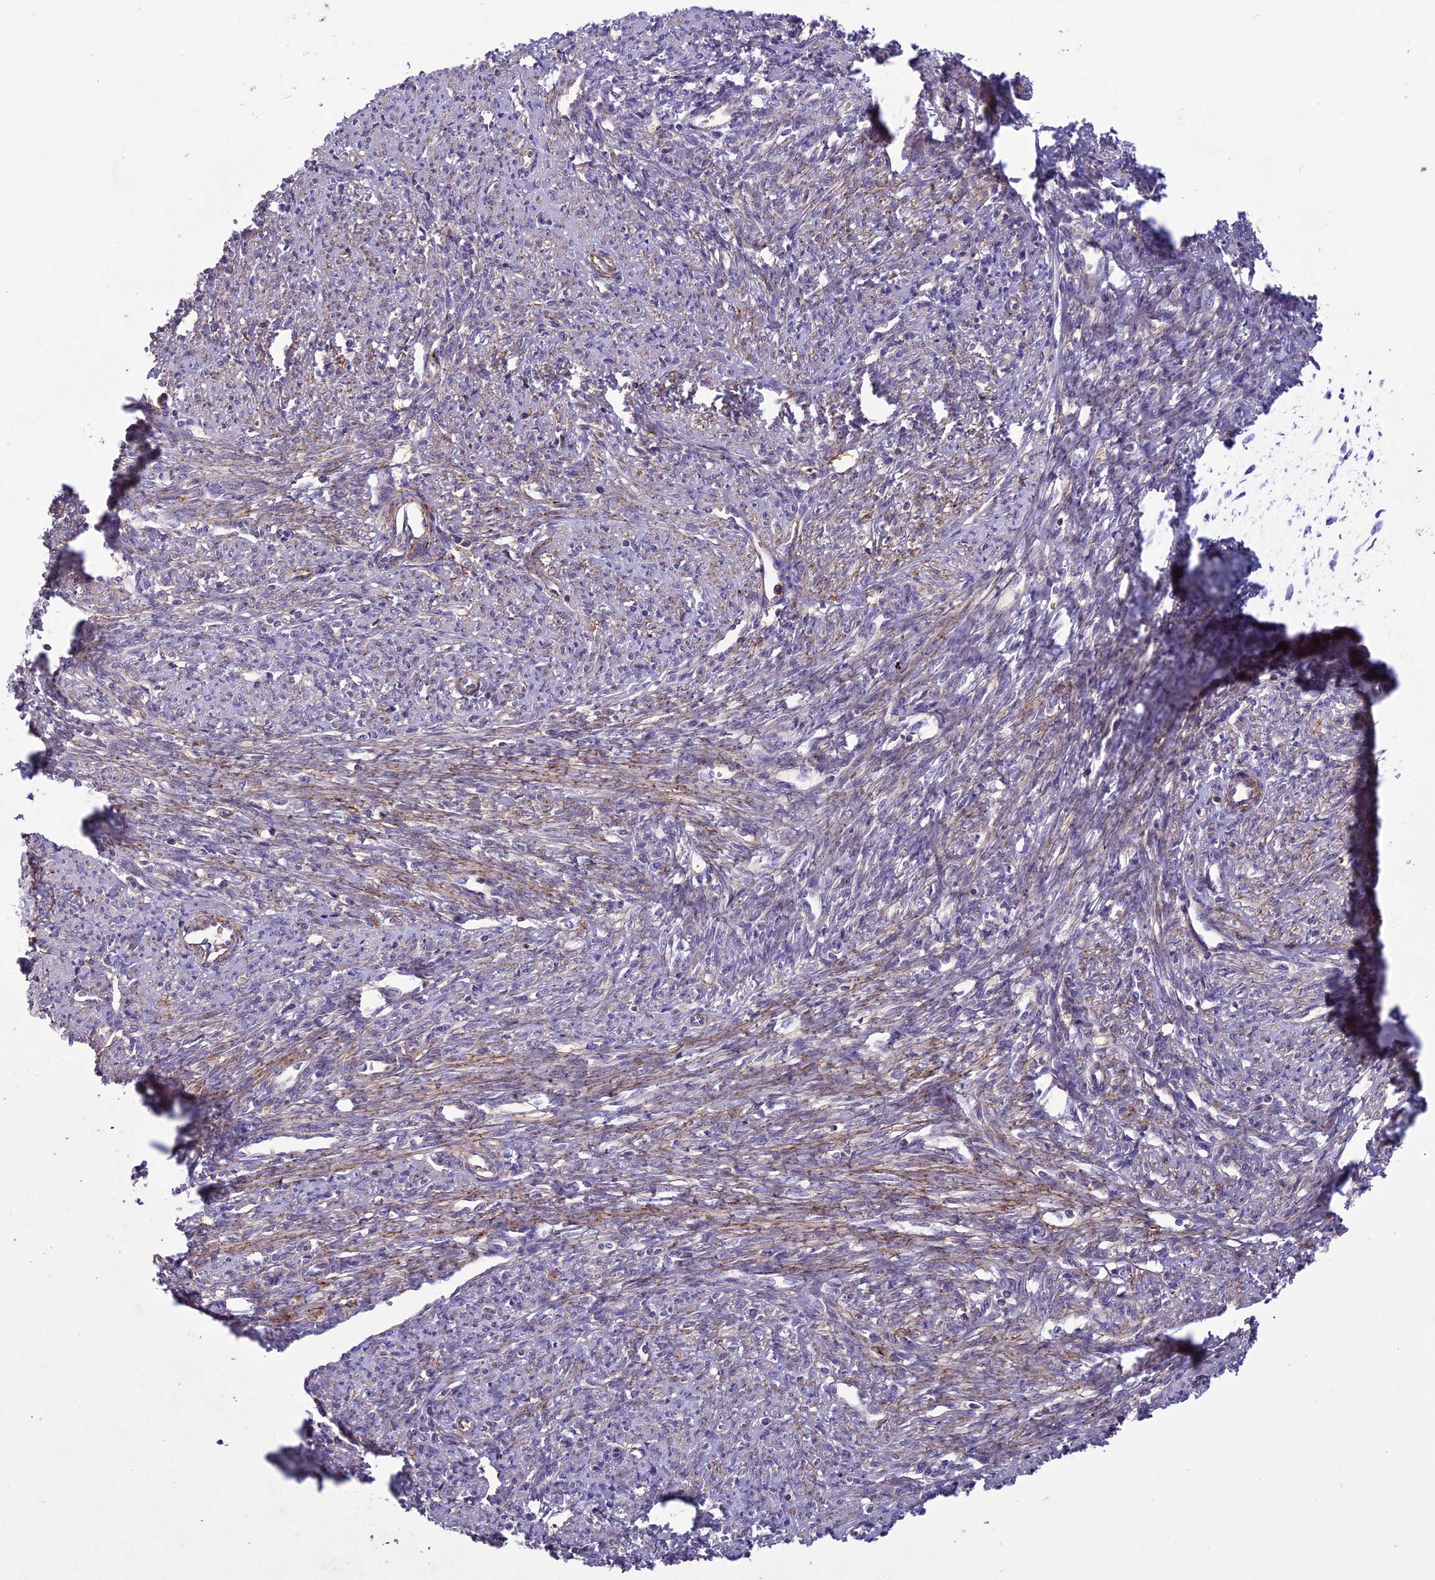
{"staining": {"intensity": "moderate", "quantity": "25%-75%", "location": "cytoplasmic/membranous"}, "tissue": "smooth muscle", "cell_type": "Smooth muscle cells", "image_type": "normal", "snomed": [{"axis": "morphology", "description": "Normal tissue, NOS"}, {"axis": "topography", "description": "Smooth muscle"}, {"axis": "topography", "description": "Uterus"}], "caption": "Smooth muscle cells show medium levels of moderate cytoplasmic/membranous staining in approximately 25%-75% of cells in unremarkable smooth muscle.", "gene": "ADO", "patient": {"sex": "female", "age": 59}}